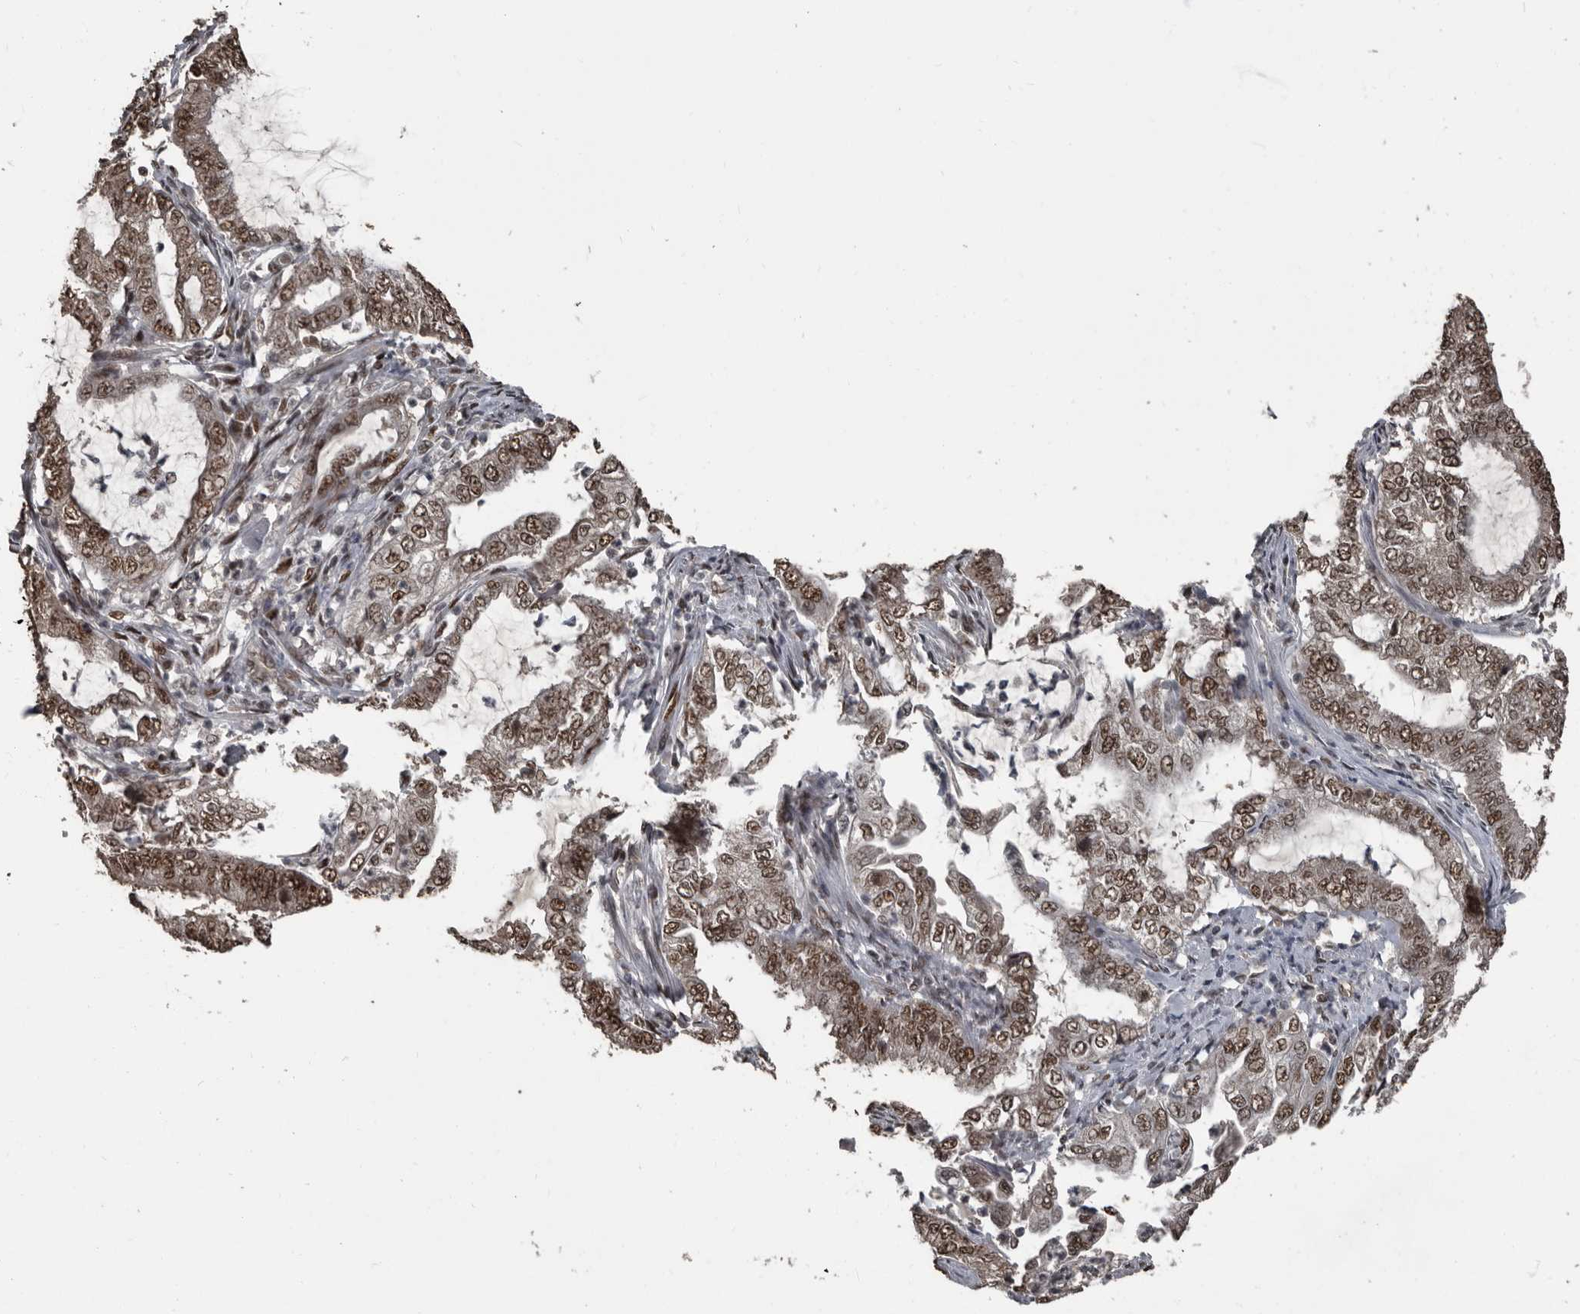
{"staining": {"intensity": "moderate", "quantity": ">75%", "location": "nuclear"}, "tissue": "endometrial cancer", "cell_type": "Tumor cells", "image_type": "cancer", "snomed": [{"axis": "morphology", "description": "Adenocarcinoma, NOS"}, {"axis": "topography", "description": "Endometrium"}], "caption": "Approximately >75% of tumor cells in human endometrial cancer demonstrate moderate nuclear protein positivity as visualized by brown immunohistochemical staining.", "gene": "CHD1L", "patient": {"sex": "female", "age": 49}}